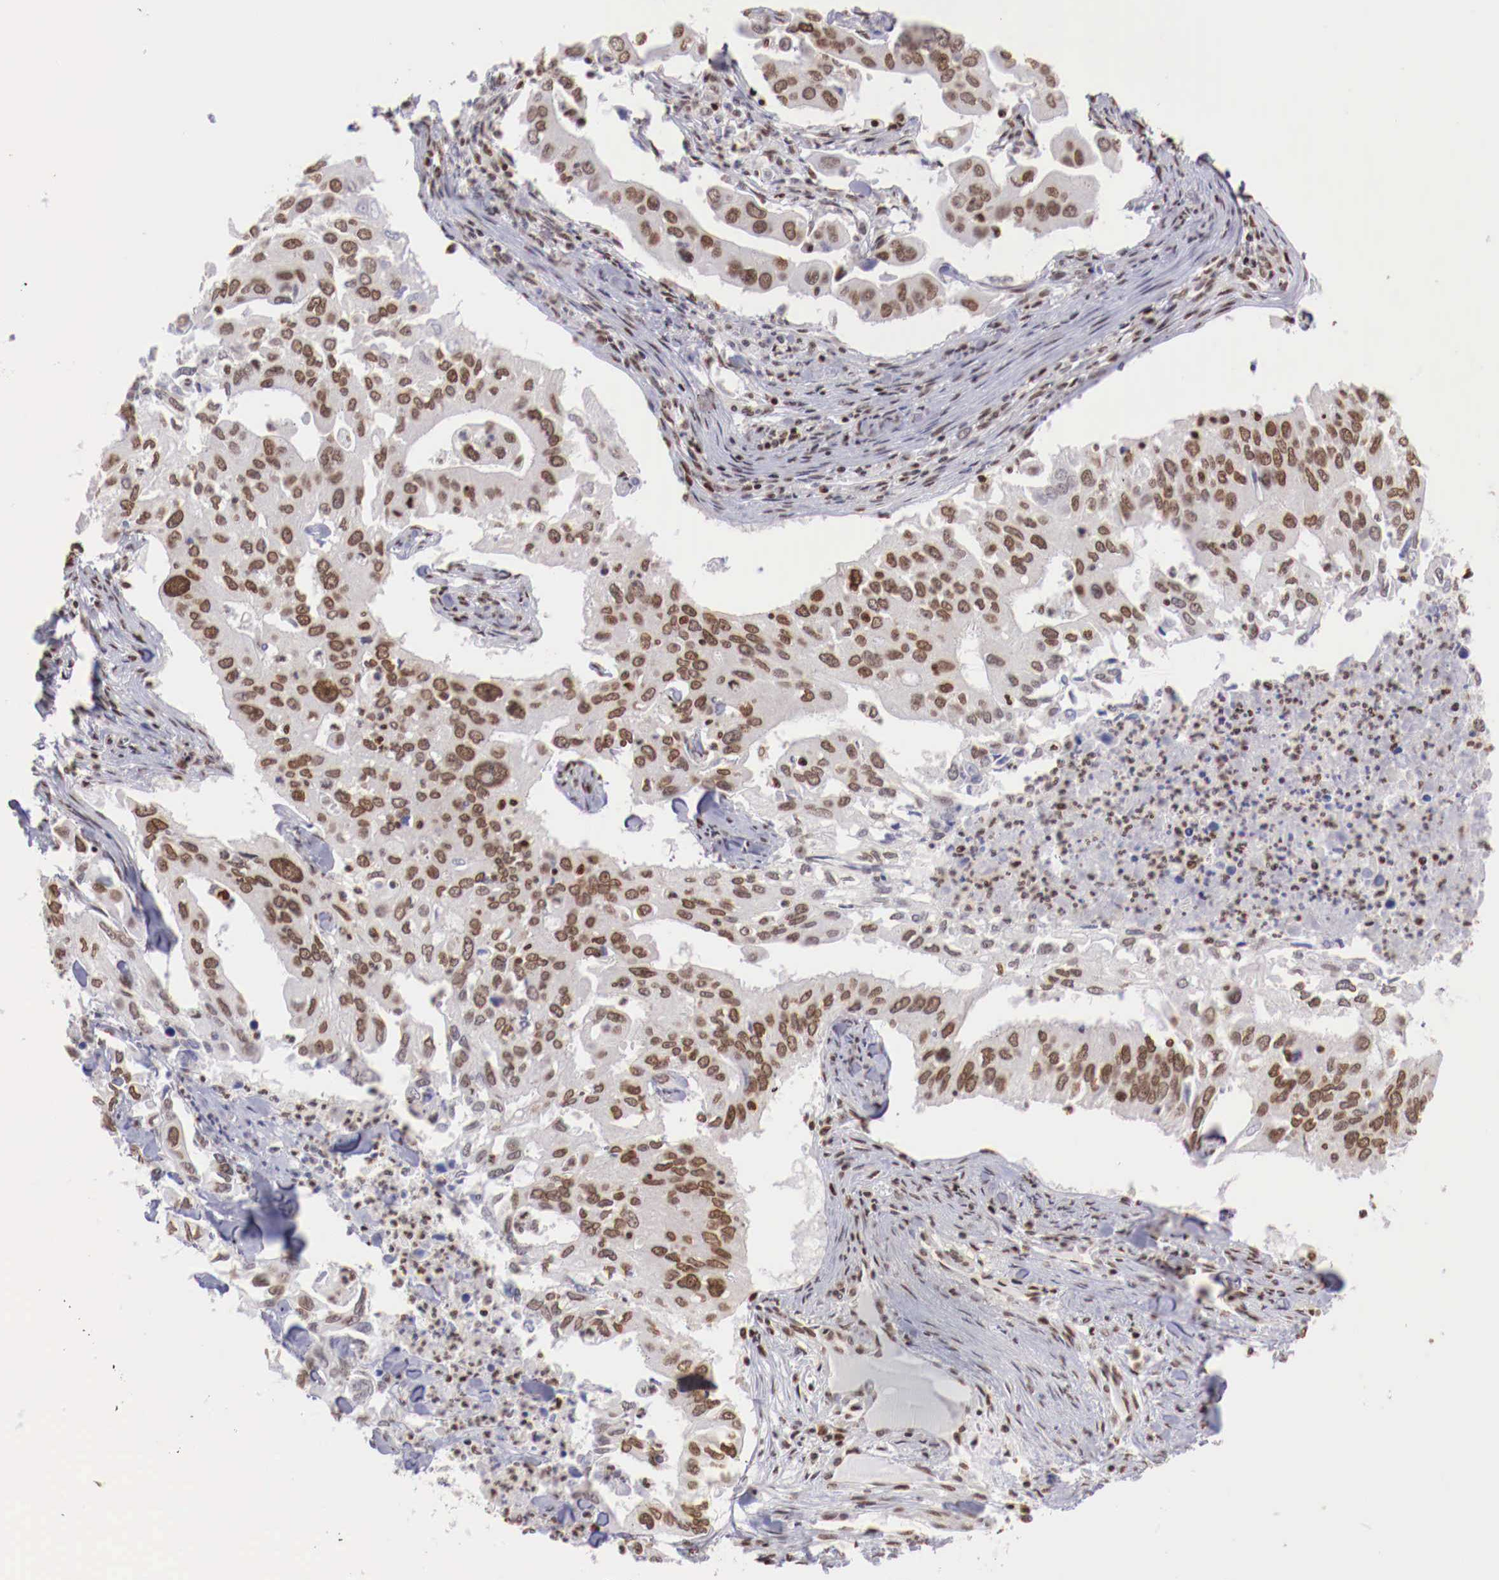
{"staining": {"intensity": "moderate", "quantity": ">75%", "location": "nuclear"}, "tissue": "lung cancer", "cell_type": "Tumor cells", "image_type": "cancer", "snomed": [{"axis": "morphology", "description": "Adenocarcinoma, NOS"}, {"axis": "topography", "description": "Lung"}], "caption": "This is a micrograph of IHC staining of lung cancer, which shows moderate positivity in the nuclear of tumor cells.", "gene": "MAX", "patient": {"sex": "male", "age": 48}}